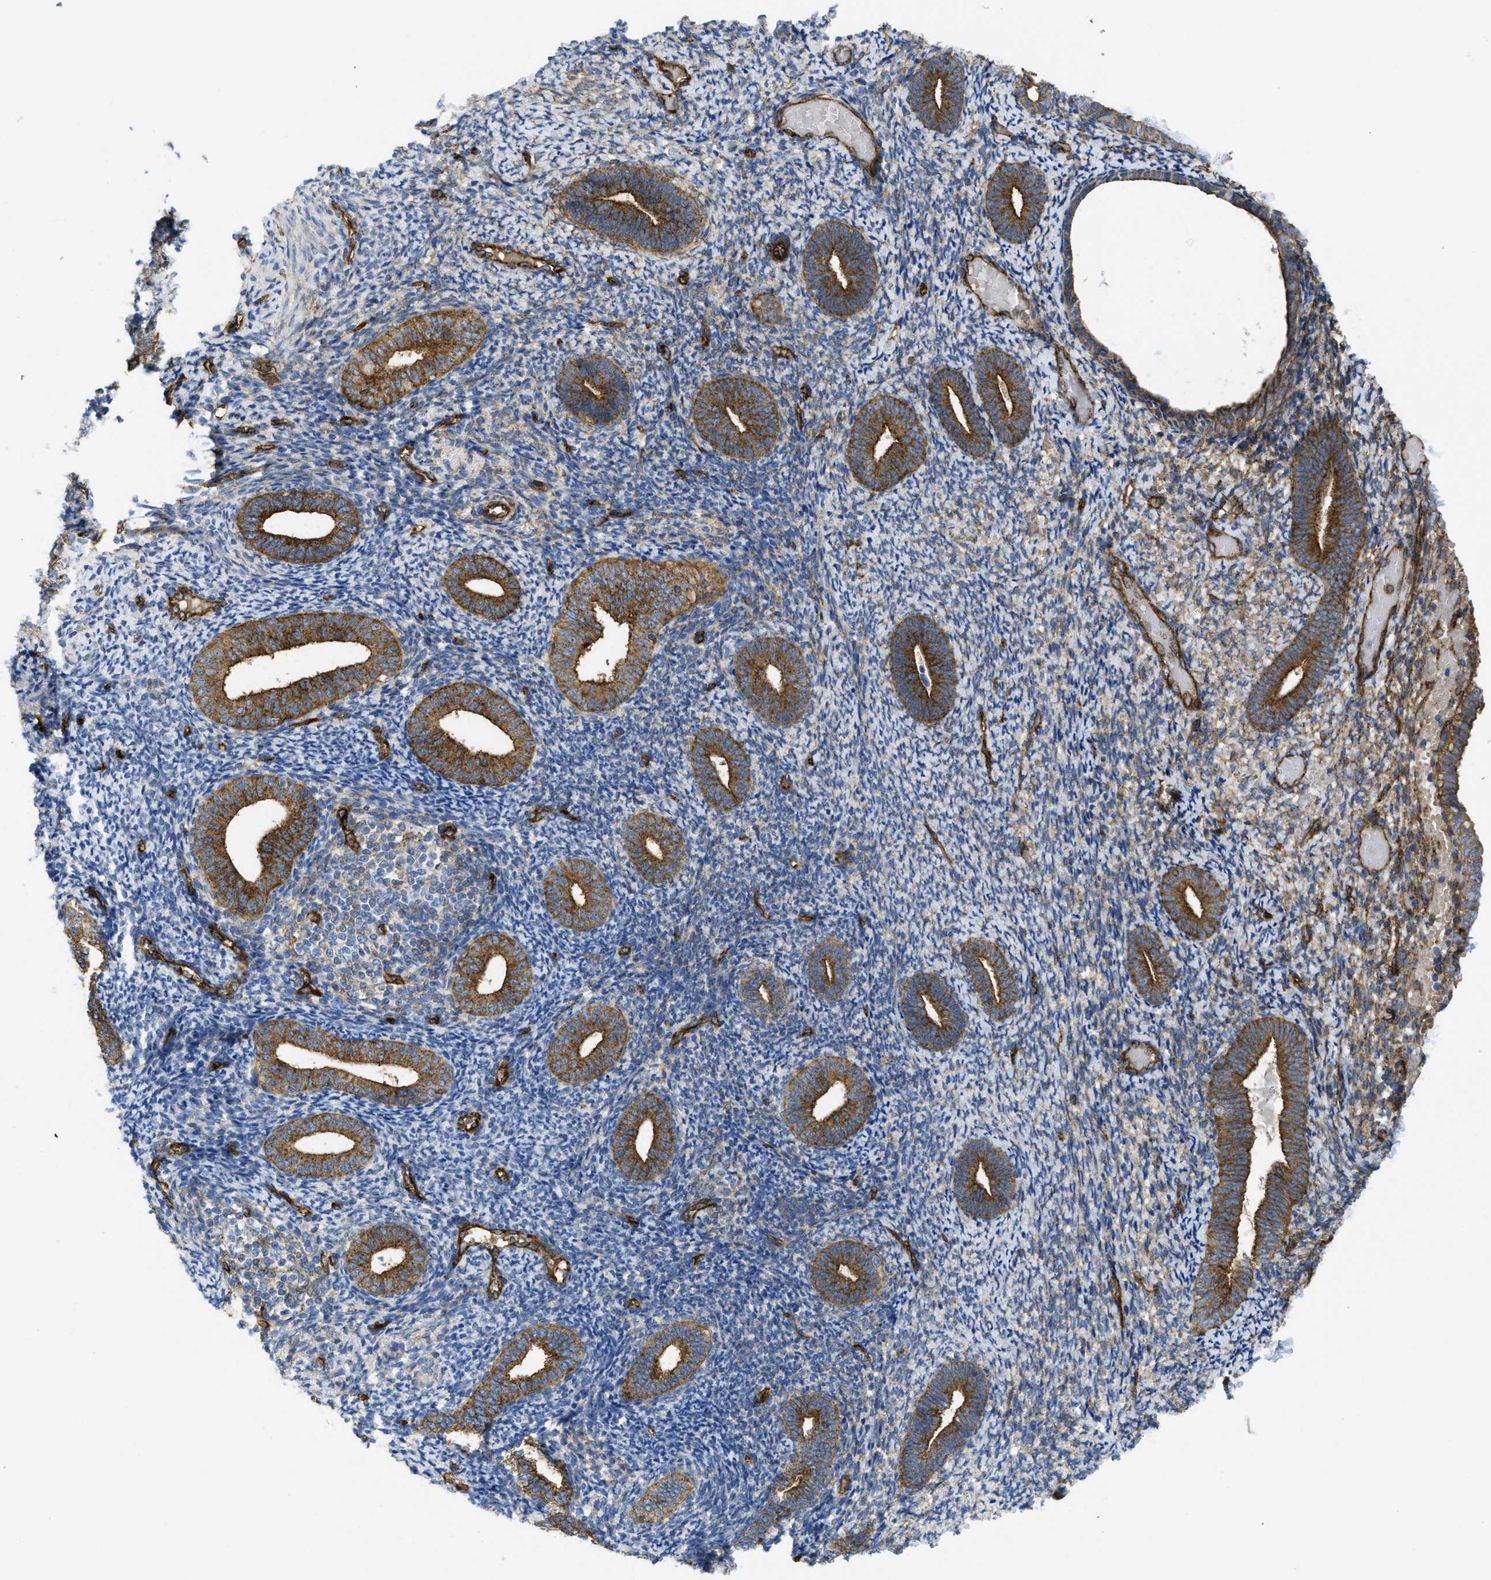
{"staining": {"intensity": "moderate", "quantity": "25%-75%", "location": "cytoplasmic/membranous"}, "tissue": "endometrium", "cell_type": "Cells in endometrial stroma", "image_type": "normal", "snomed": [{"axis": "morphology", "description": "Normal tissue, NOS"}, {"axis": "topography", "description": "Endometrium"}], "caption": "DAB immunohistochemical staining of unremarkable endometrium reveals moderate cytoplasmic/membranous protein expression in approximately 25%-75% of cells in endometrial stroma.", "gene": "HIP1", "patient": {"sex": "female", "age": 66}}